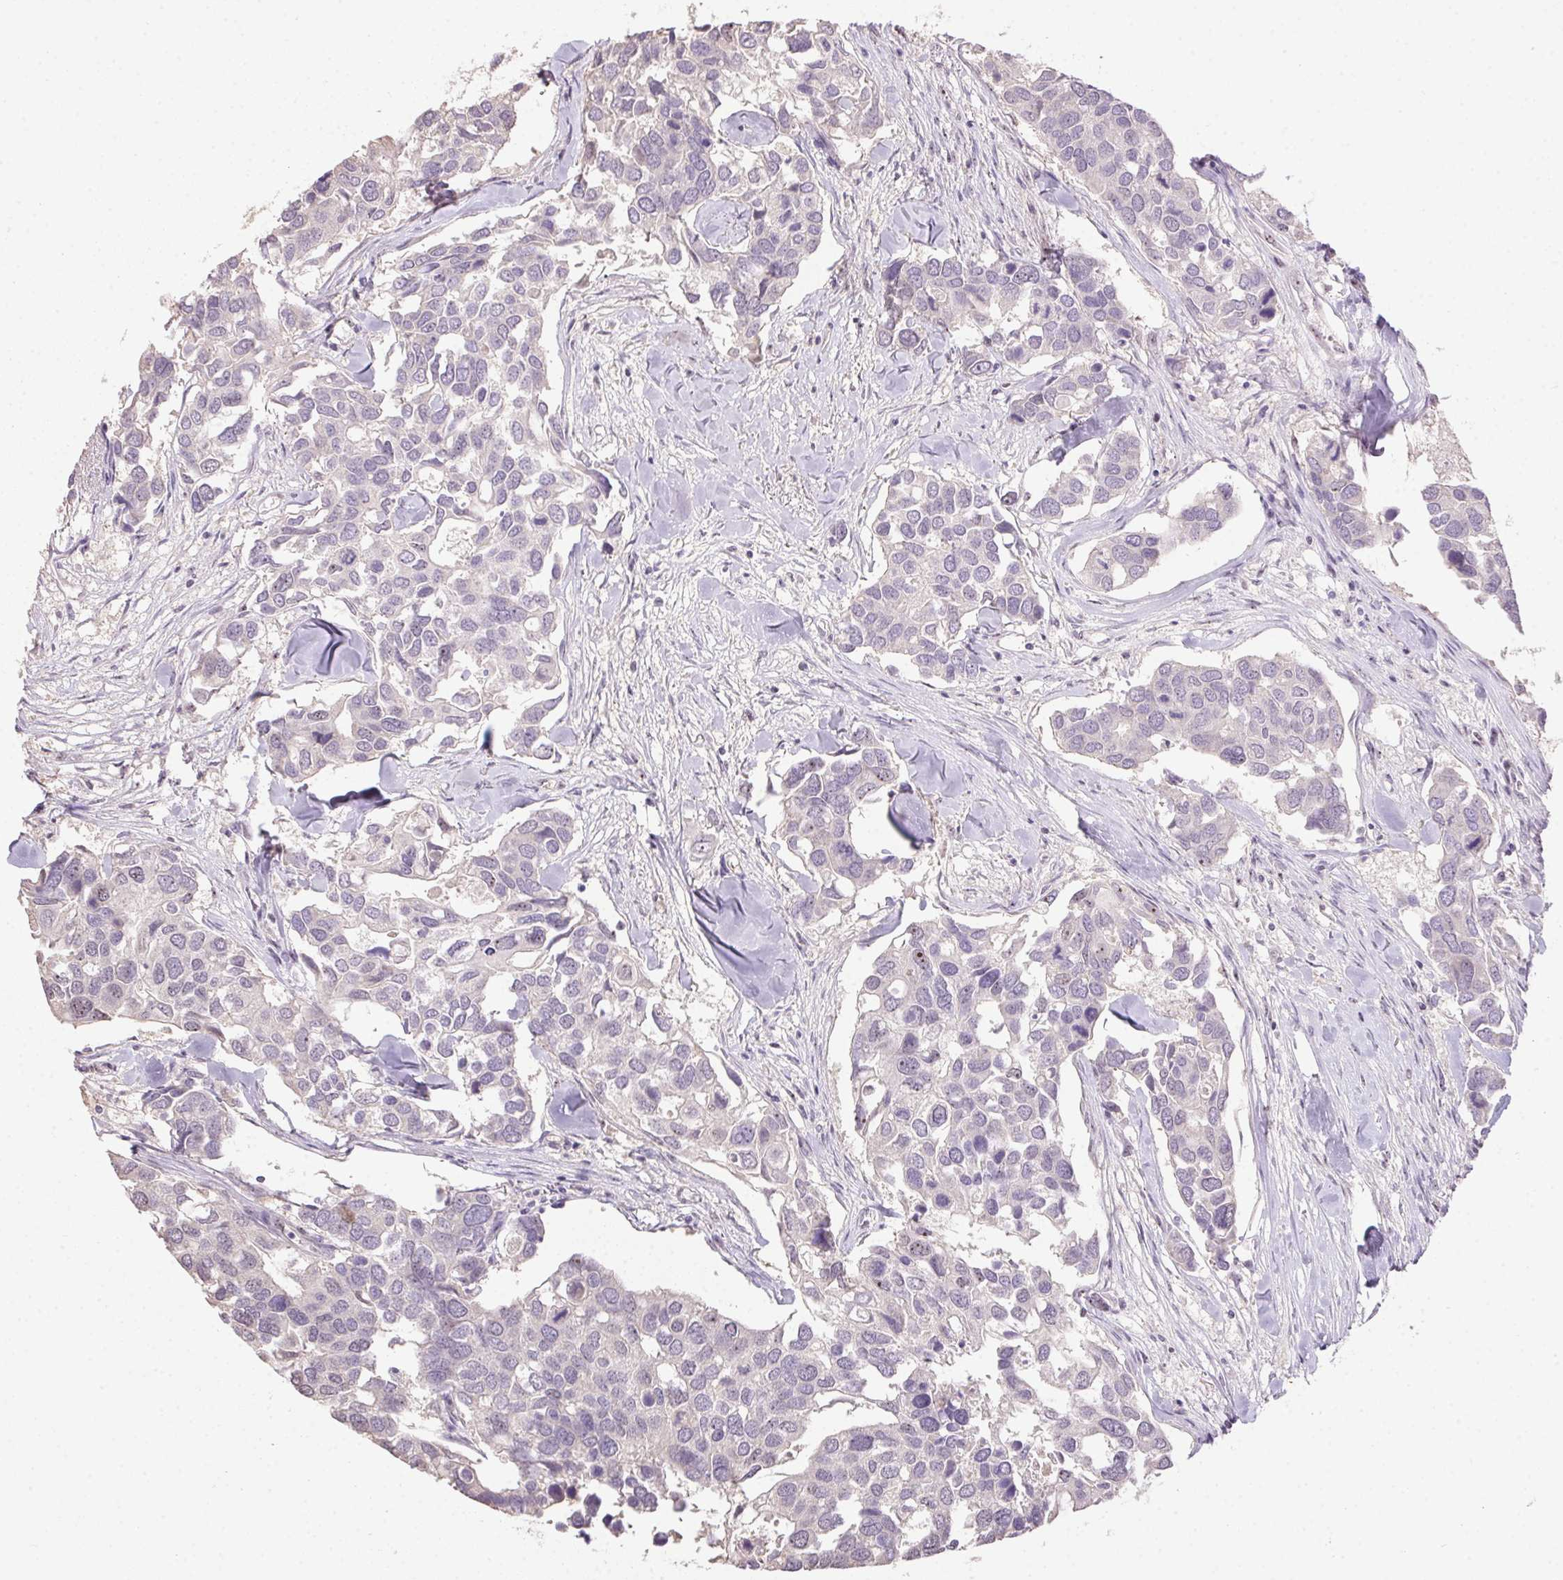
{"staining": {"intensity": "negative", "quantity": "none", "location": "none"}, "tissue": "breast cancer", "cell_type": "Tumor cells", "image_type": "cancer", "snomed": [{"axis": "morphology", "description": "Duct carcinoma"}, {"axis": "topography", "description": "Breast"}], "caption": "Image shows no protein expression in tumor cells of breast cancer (invasive ductal carcinoma) tissue.", "gene": "BATF2", "patient": {"sex": "female", "age": 83}}